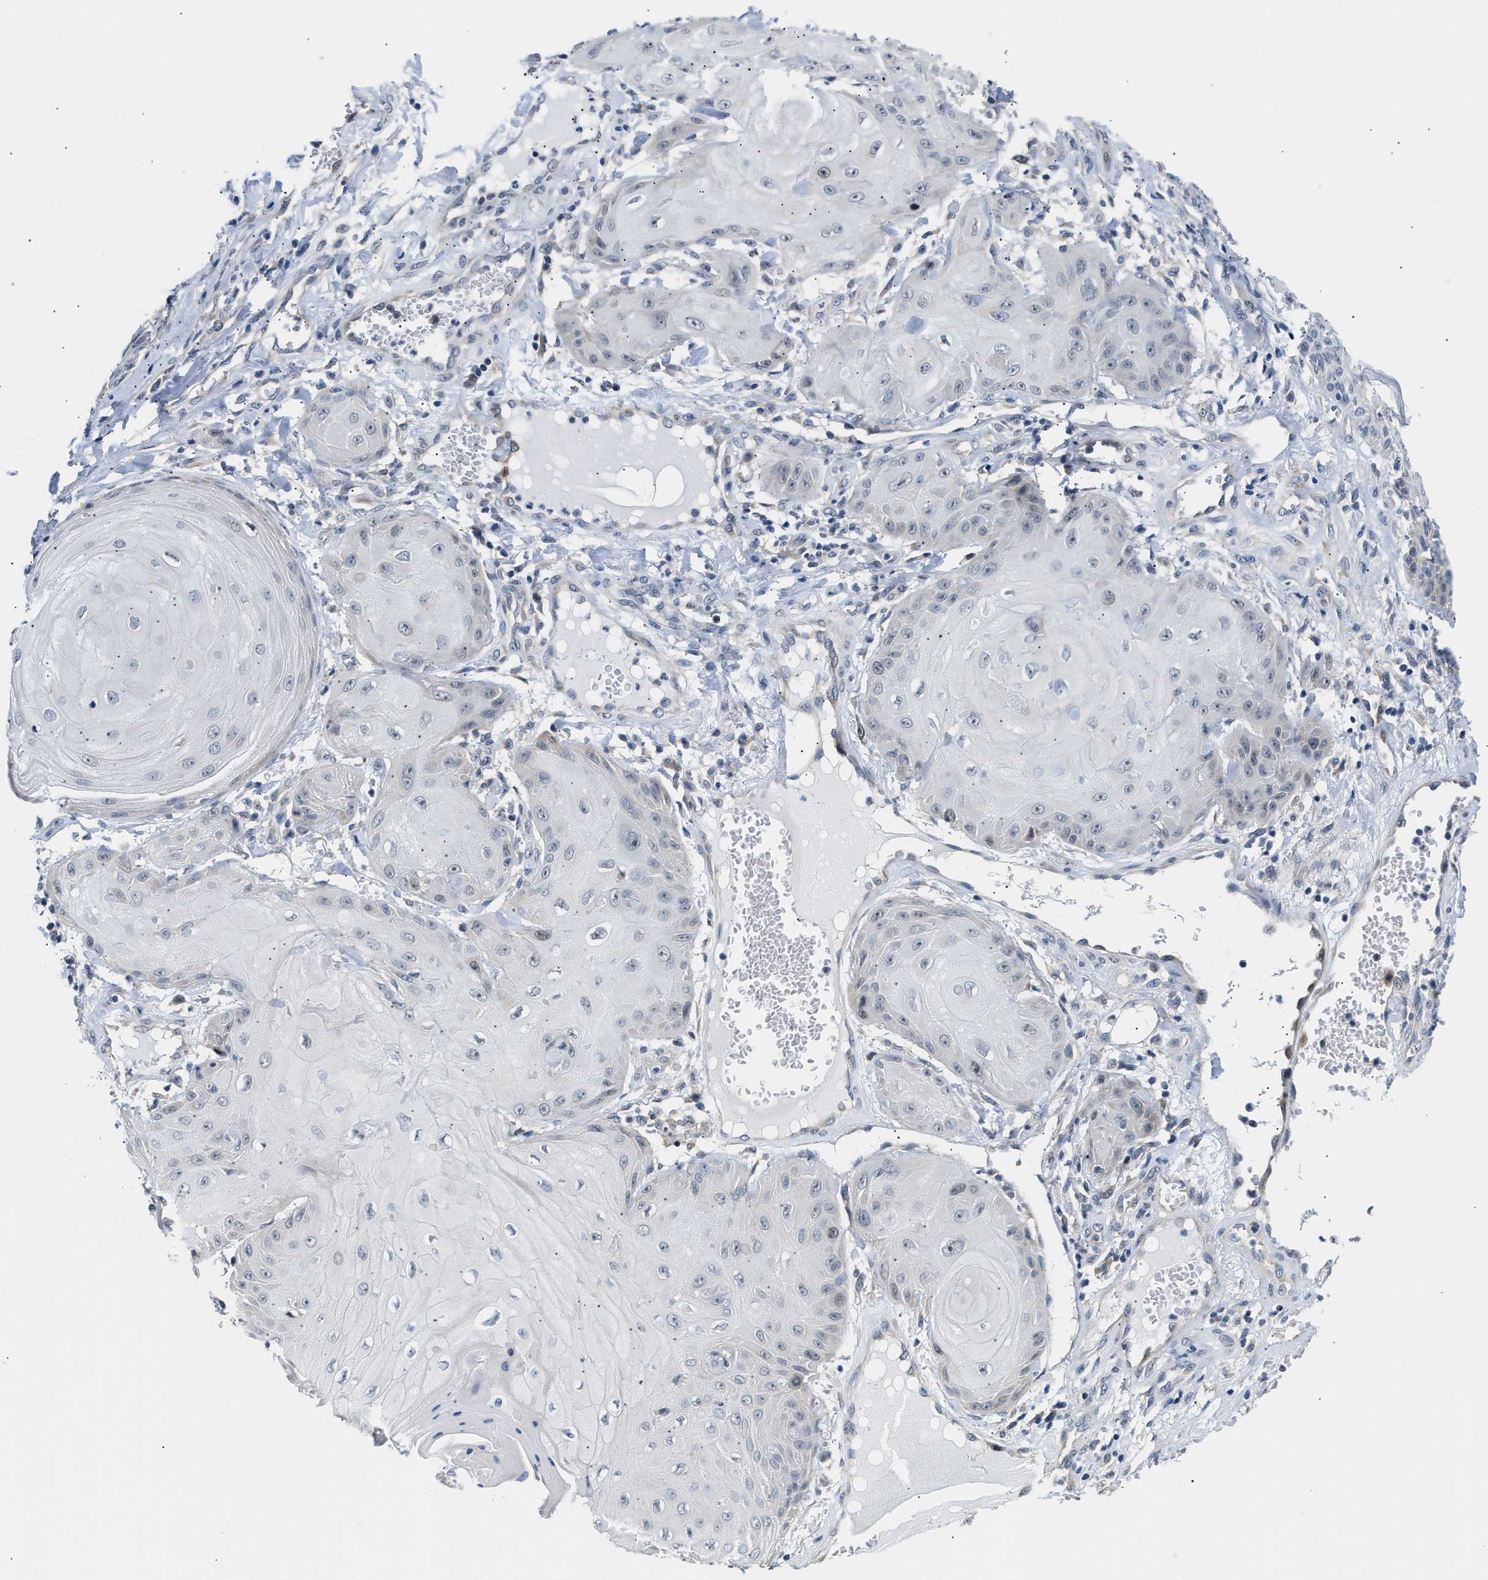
{"staining": {"intensity": "negative", "quantity": "none", "location": "none"}, "tissue": "skin cancer", "cell_type": "Tumor cells", "image_type": "cancer", "snomed": [{"axis": "morphology", "description": "Squamous cell carcinoma, NOS"}, {"axis": "topography", "description": "Skin"}], "caption": "A histopathology image of skin cancer stained for a protein demonstrates no brown staining in tumor cells. (IHC, brightfield microscopy, high magnification).", "gene": "CLGN", "patient": {"sex": "male", "age": 74}}